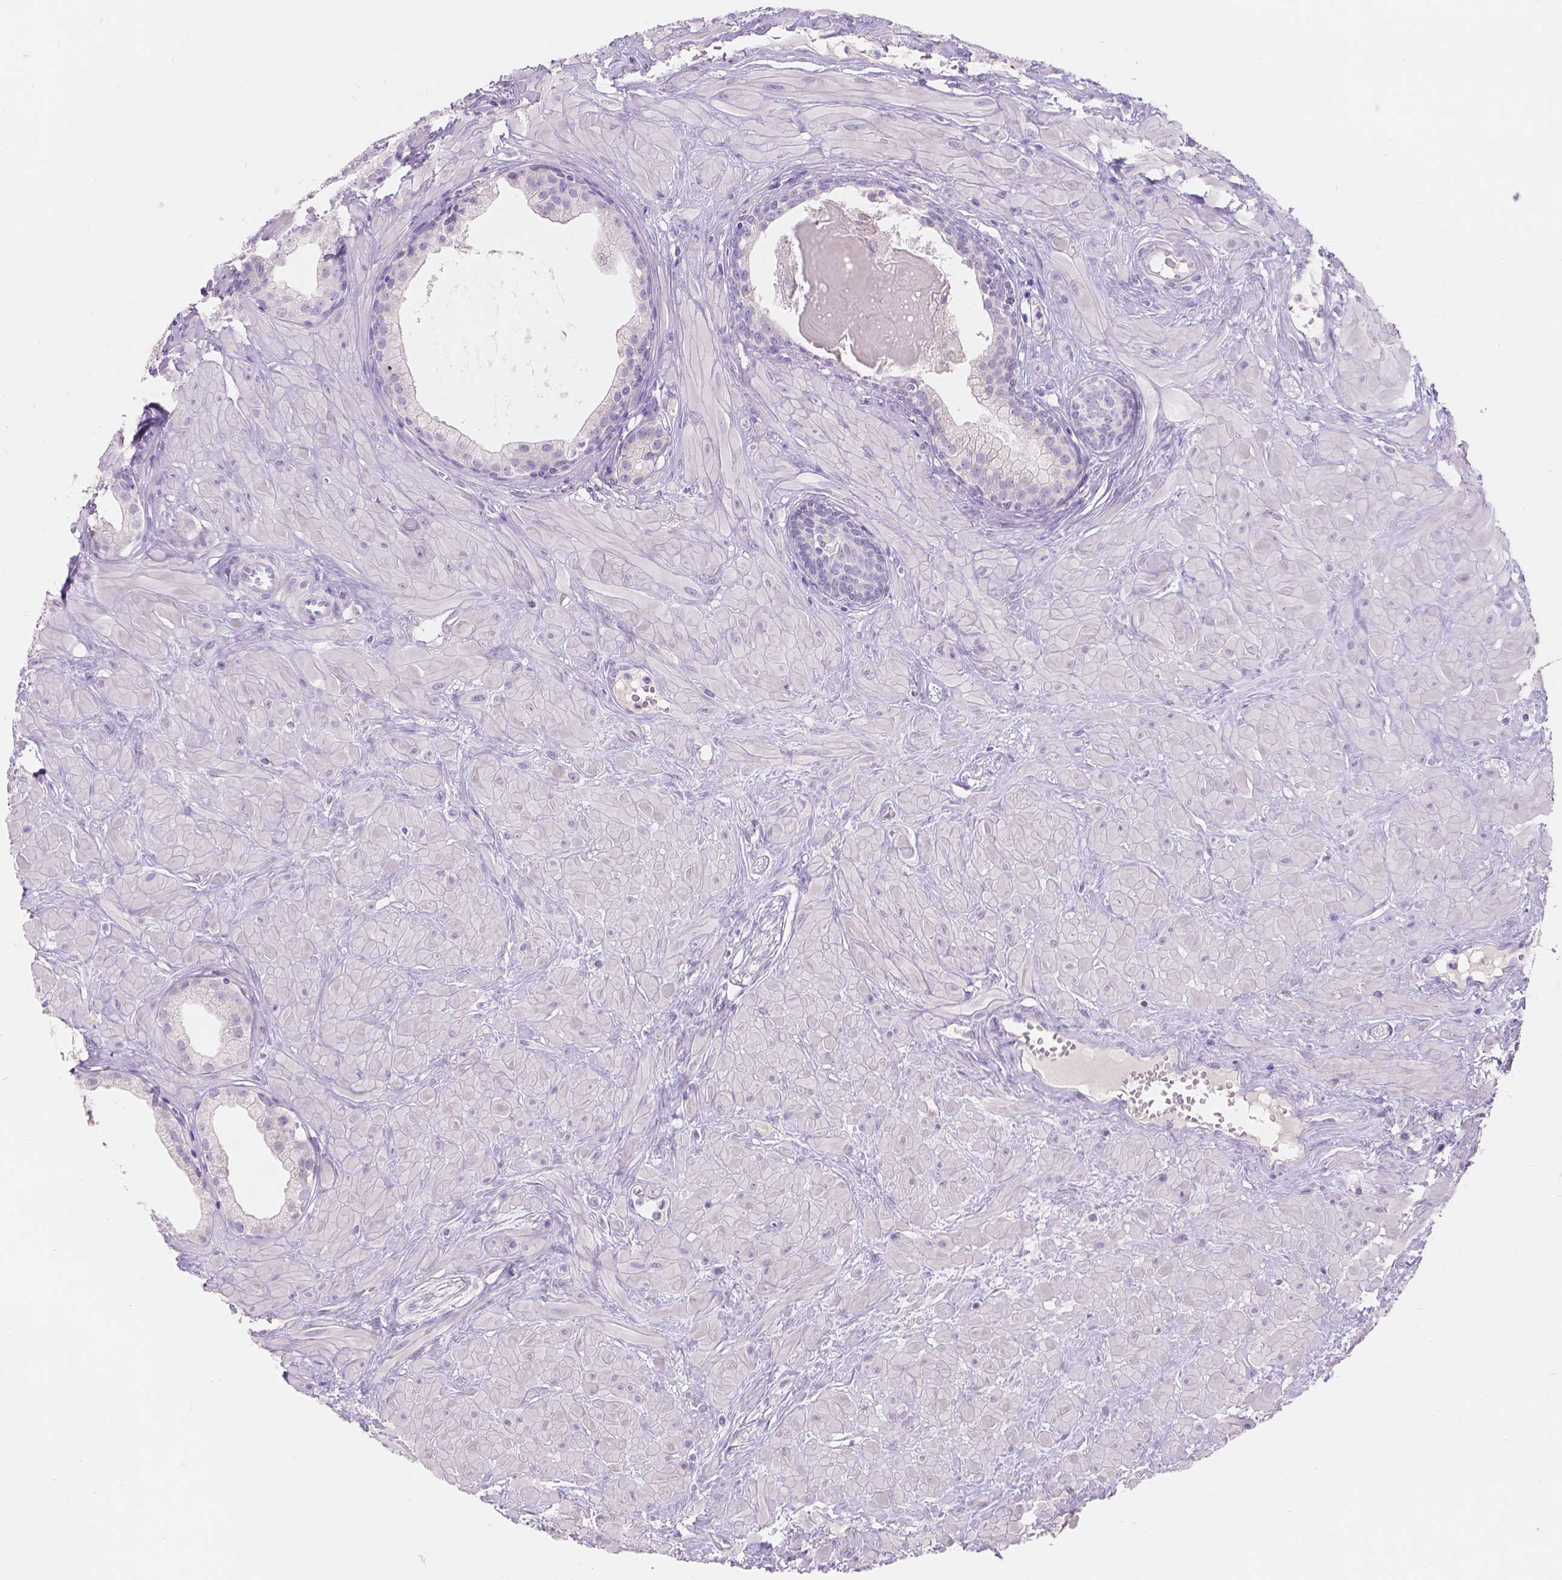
{"staining": {"intensity": "negative", "quantity": "none", "location": "none"}, "tissue": "prostate", "cell_type": "Glandular cells", "image_type": "normal", "snomed": [{"axis": "morphology", "description": "Normal tissue, NOS"}, {"axis": "topography", "description": "Prostate"}], "caption": "This is an immunohistochemistry (IHC) histopathology image of normal prostate. There is no positivity in glandular cells.", "gene": "HTN3", "patient": {"sex": "male", "age": 48}}